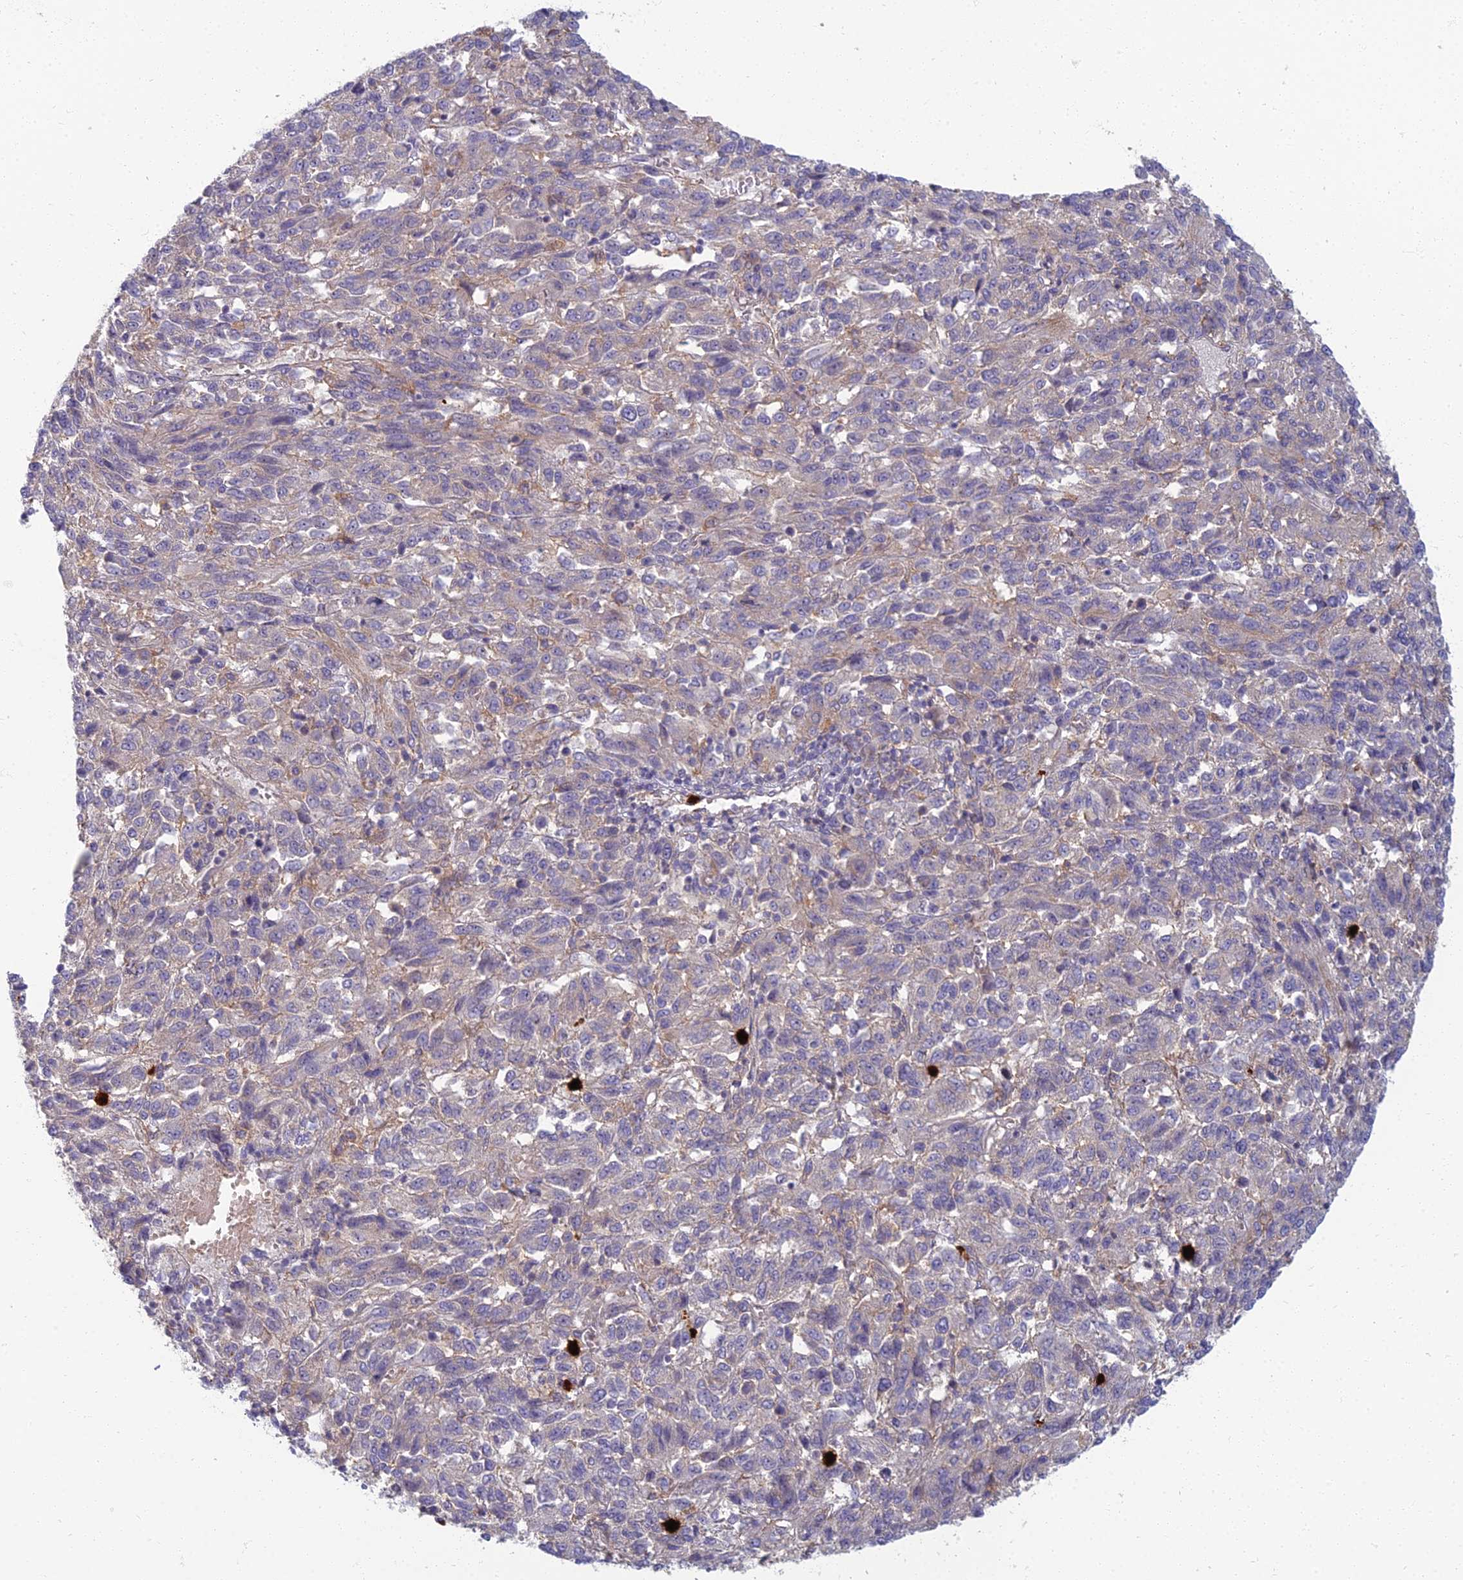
{"staining": {"intensity": "negative", "quantity": "none", "location": "none"}, "tissue": "melanoma", "cell_type": "Tumor cells", "image_type": "cancer", "snomed": [{"axis": "morphology", "description": "Malignant melanoma, Metastatic site"}, {"axis": "topography", "description": "Lung"}], "caption": "High magnification brightfield microscopy of malignant melanoma (metastatic site) stained with DAB (3,3'-diaminobenzidine) (brown) and counterstained with hematoxylin (blue): tumor cells show no significant expression.", "gene": "PROX2", "patient": {"sex": "male", "age": 64}}